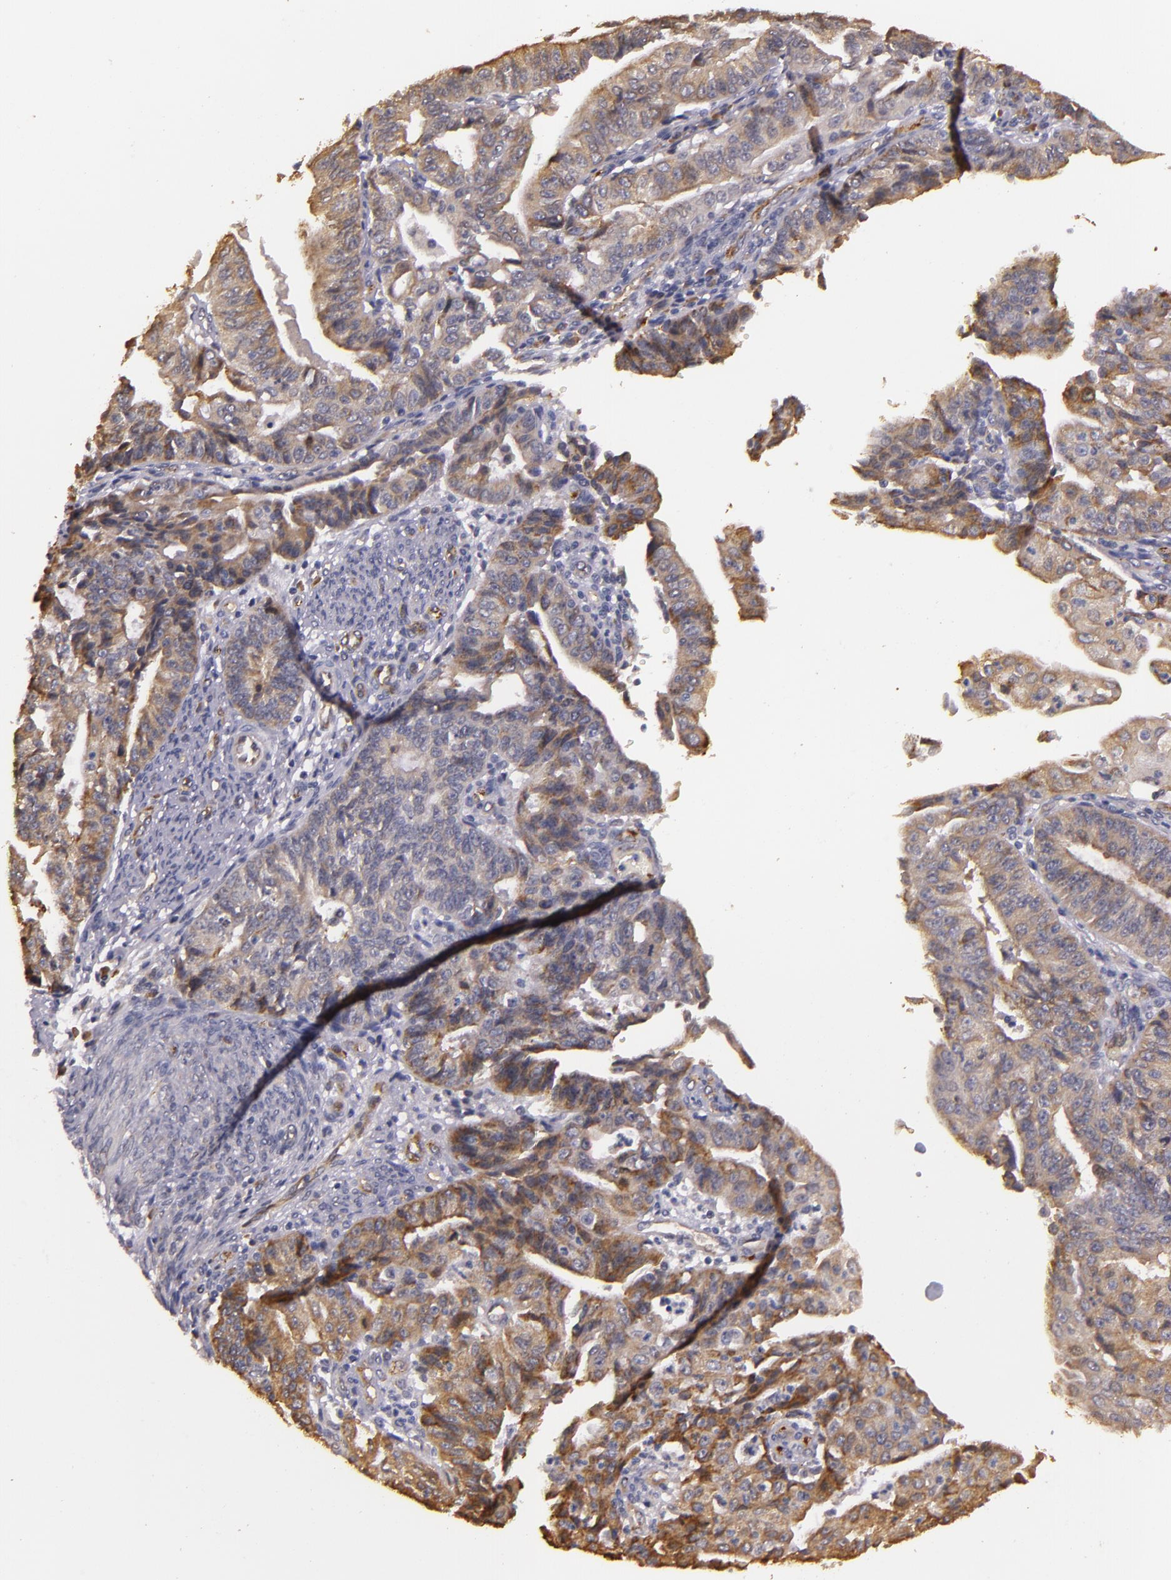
{"staining": {"intensity": "moderate", "quantity": "25%-75%", "location": "cytoplasmic/membranous"}, "tissue": "endometrial cancer", "cell_type": "Tumor cells", "image_type": "cancer", "snomed": [{"axis": "morphology", "description": "Adenocarcinoma, NOS"}, {"axis": "topography", "description": "Endometrium"}], "caption": "A high-resolution image shows immunohistochemistry (IHC) staining of adenocarcinoma (endometrial), which displays moderate cytoplasmic/membranous expression in approximately 25%-75% of tumor cells.", "gene": "SYTL4", "patient": {"sex": "female", "age": 56}}